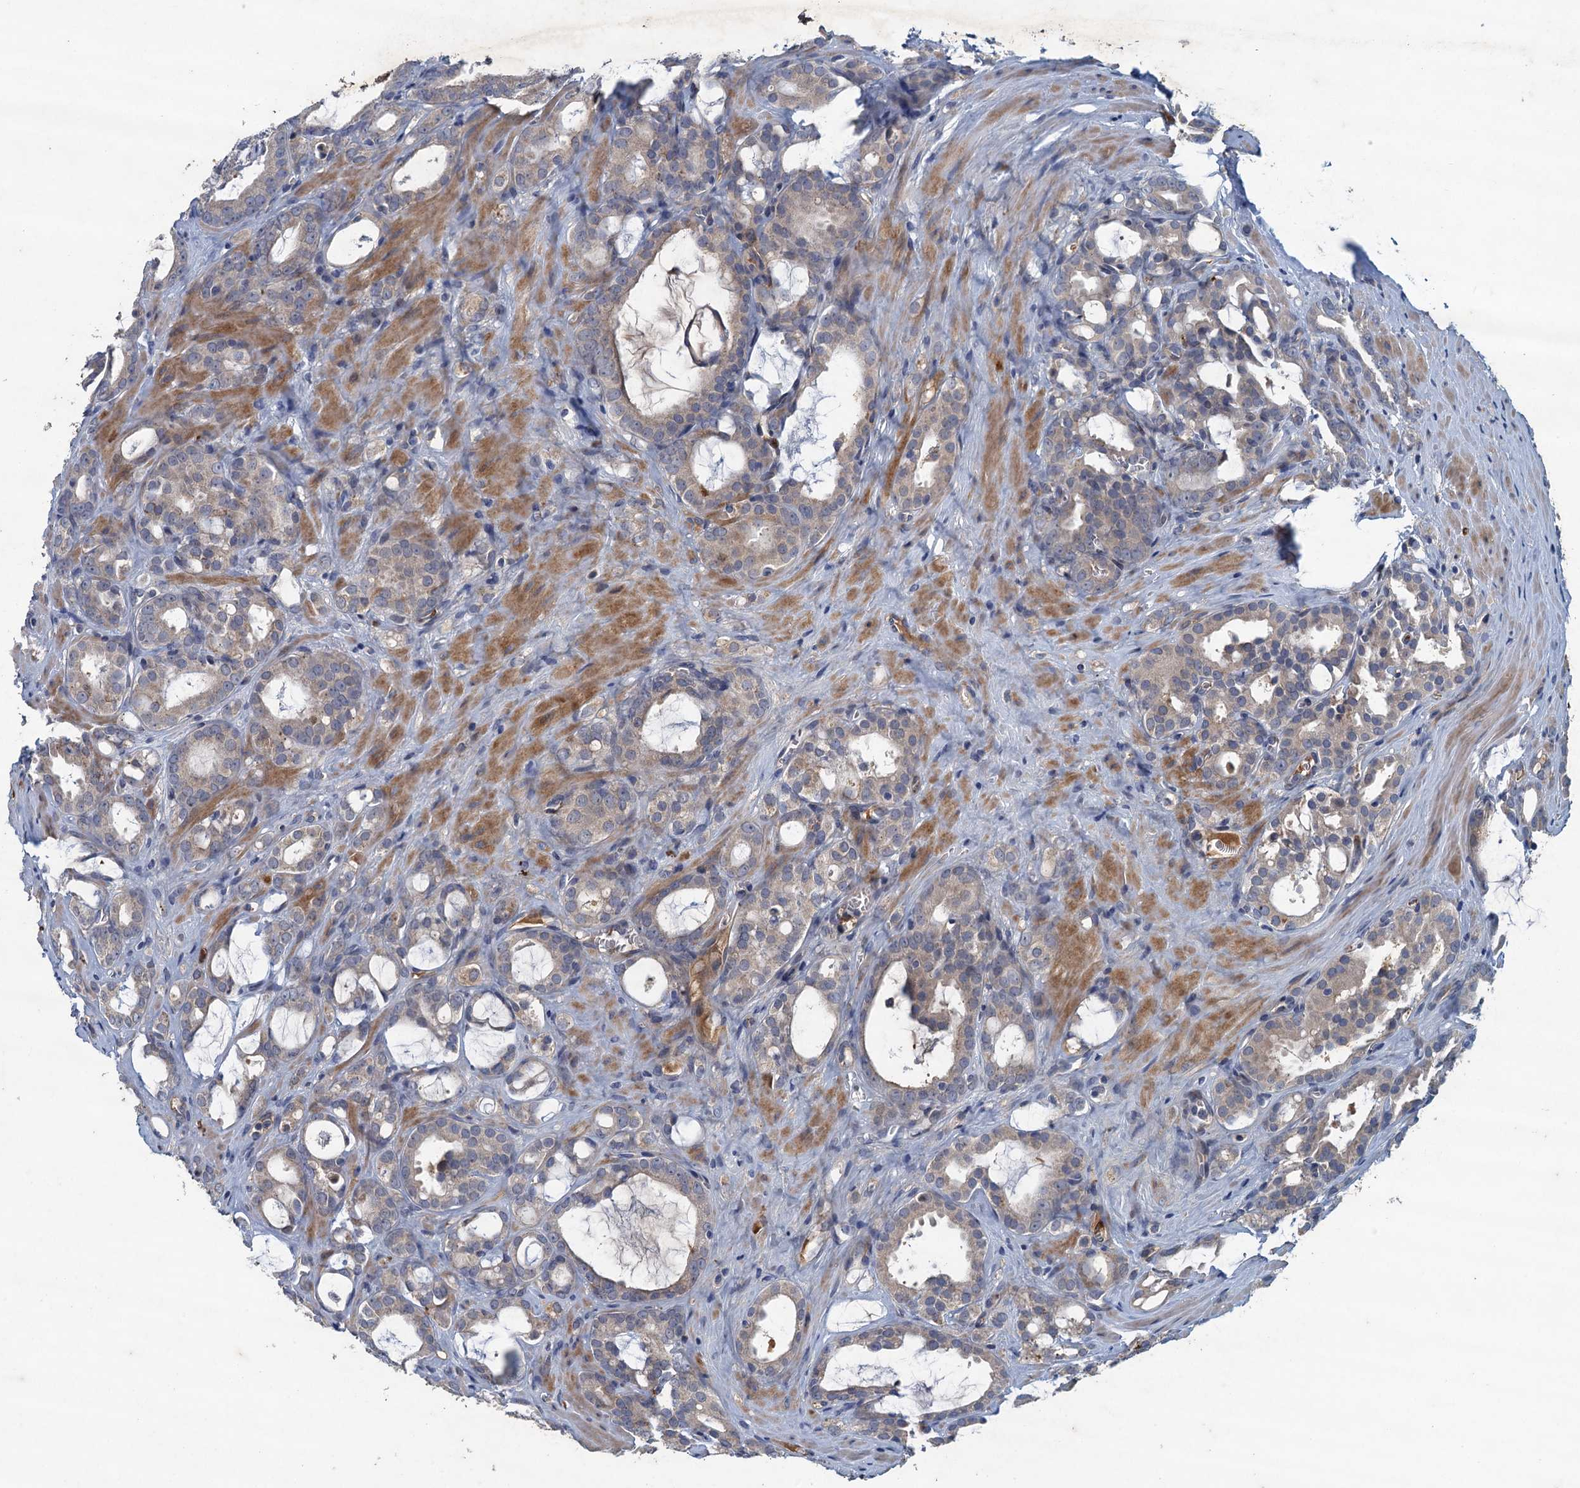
{"staining": {"intensity": "weak", "quantity": "<25%", "location": "cytoplasmic/membranous"}, "tissue": "prostate cancer", "cell_type": "Tumor cells", "image_type": "cancer", "snomed": [{"axis": "morphology", "description": "Adenocarcinoma, High grade"}, {"axis": "topography", "description": "Prostate"}], "caption": "Tumor cells show no significant protein positivity in prostate adenocarcinoma (high-grade).", "gene": "TPCN1", "patient": {"sex": "male", "age": 72}}